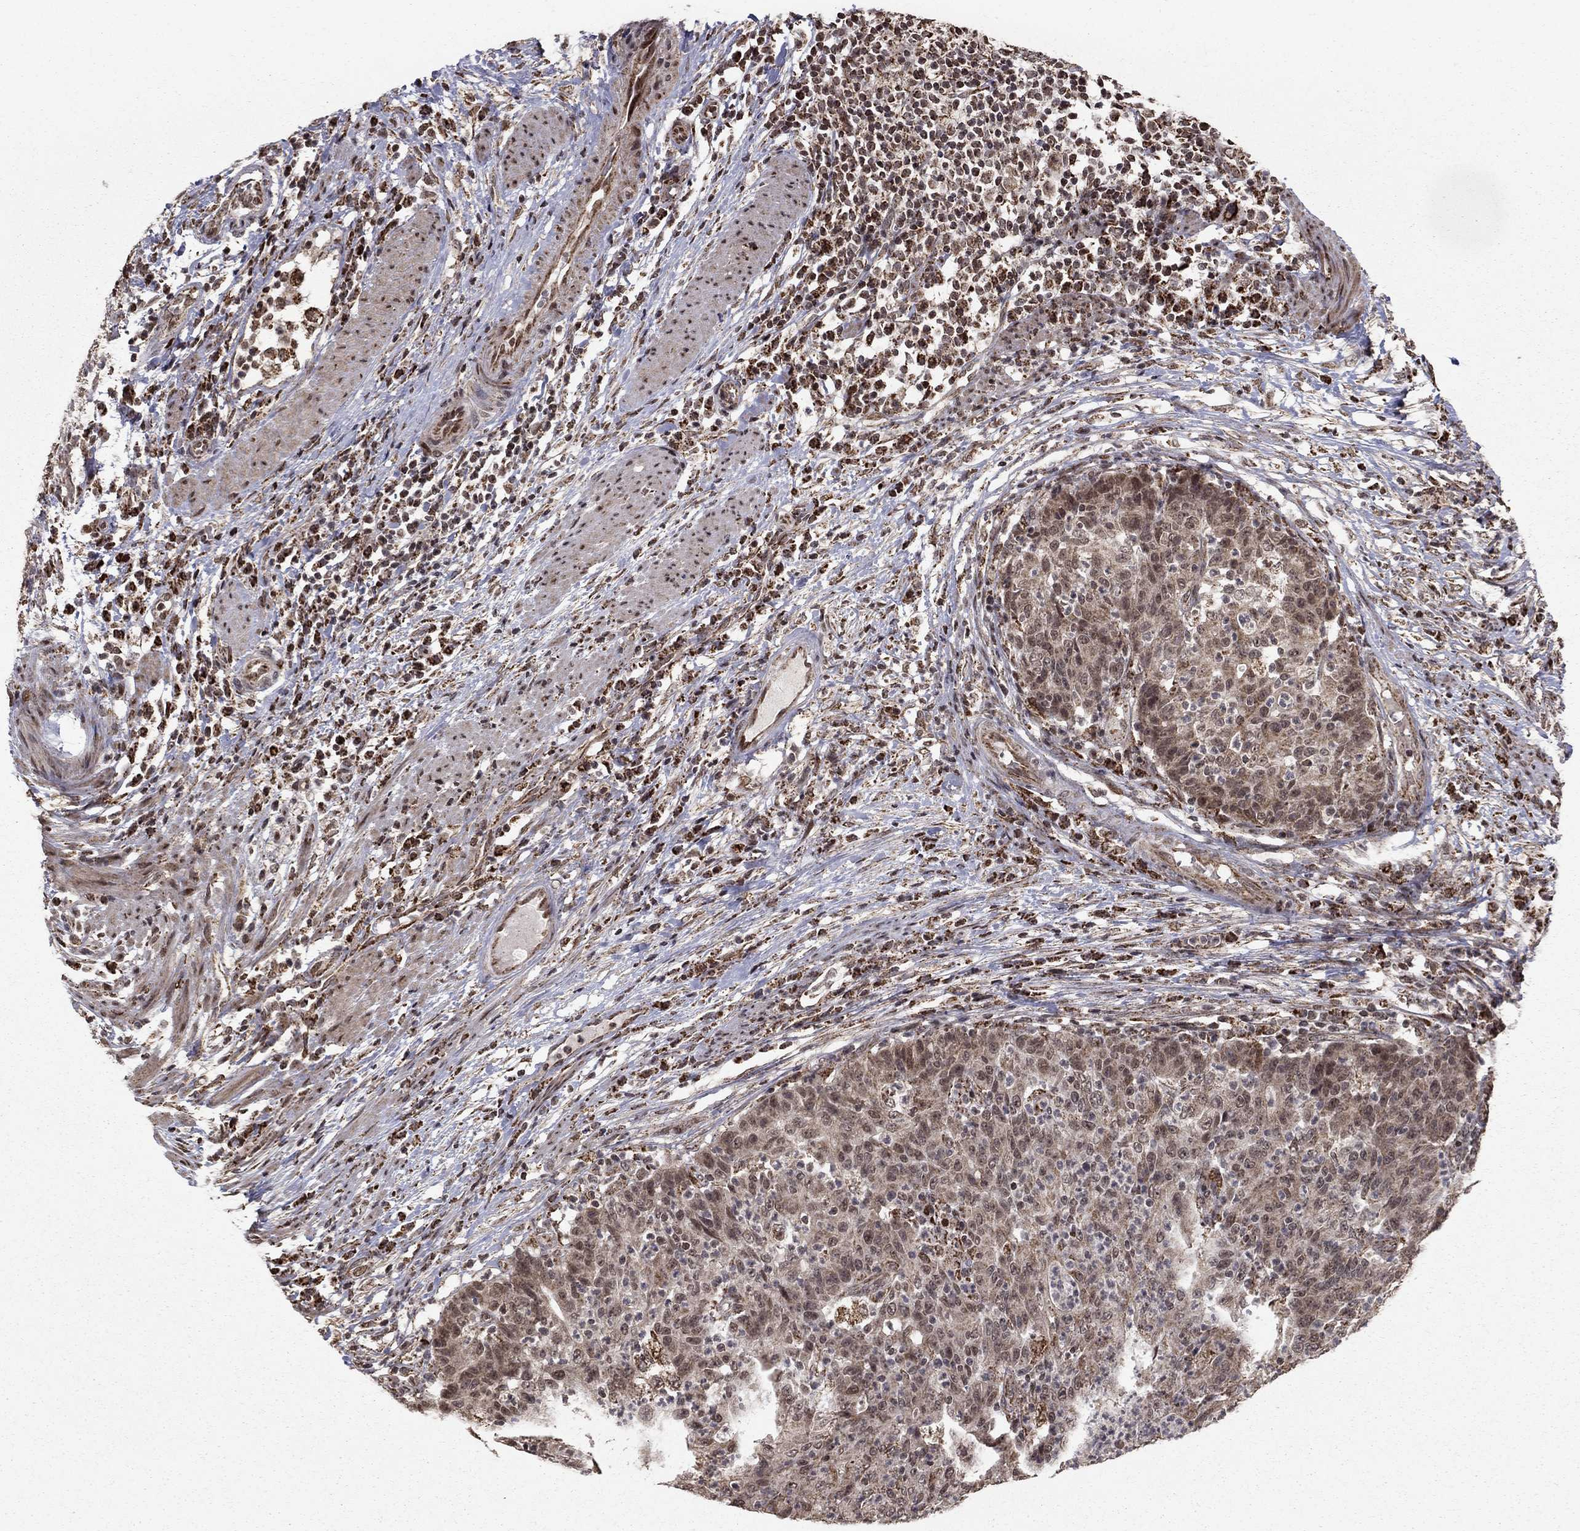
{"staining": {"intensity": "weak", "quantity": "25%-75%", "location": "cytoplasmic/membranous"}, "tissue": "colorectal cancer", "cell_type": "Tumor cells", "image_type": "cancer", "snomed": [{"axis": "morphology", "description": "Adenocarcinoma, NOS"}, {"axis": "topography", "description": "Colon"}], "caption": "A photomicrograph showing weak cytoplasmic/membranous expression in approximately 25%-75% of tumor cells in colorectal adenocarcinoma, as visualized by brown immunohistochemical staining.", "gene": "ACOT13", "patient": {"sex": "male", "age": 70}}